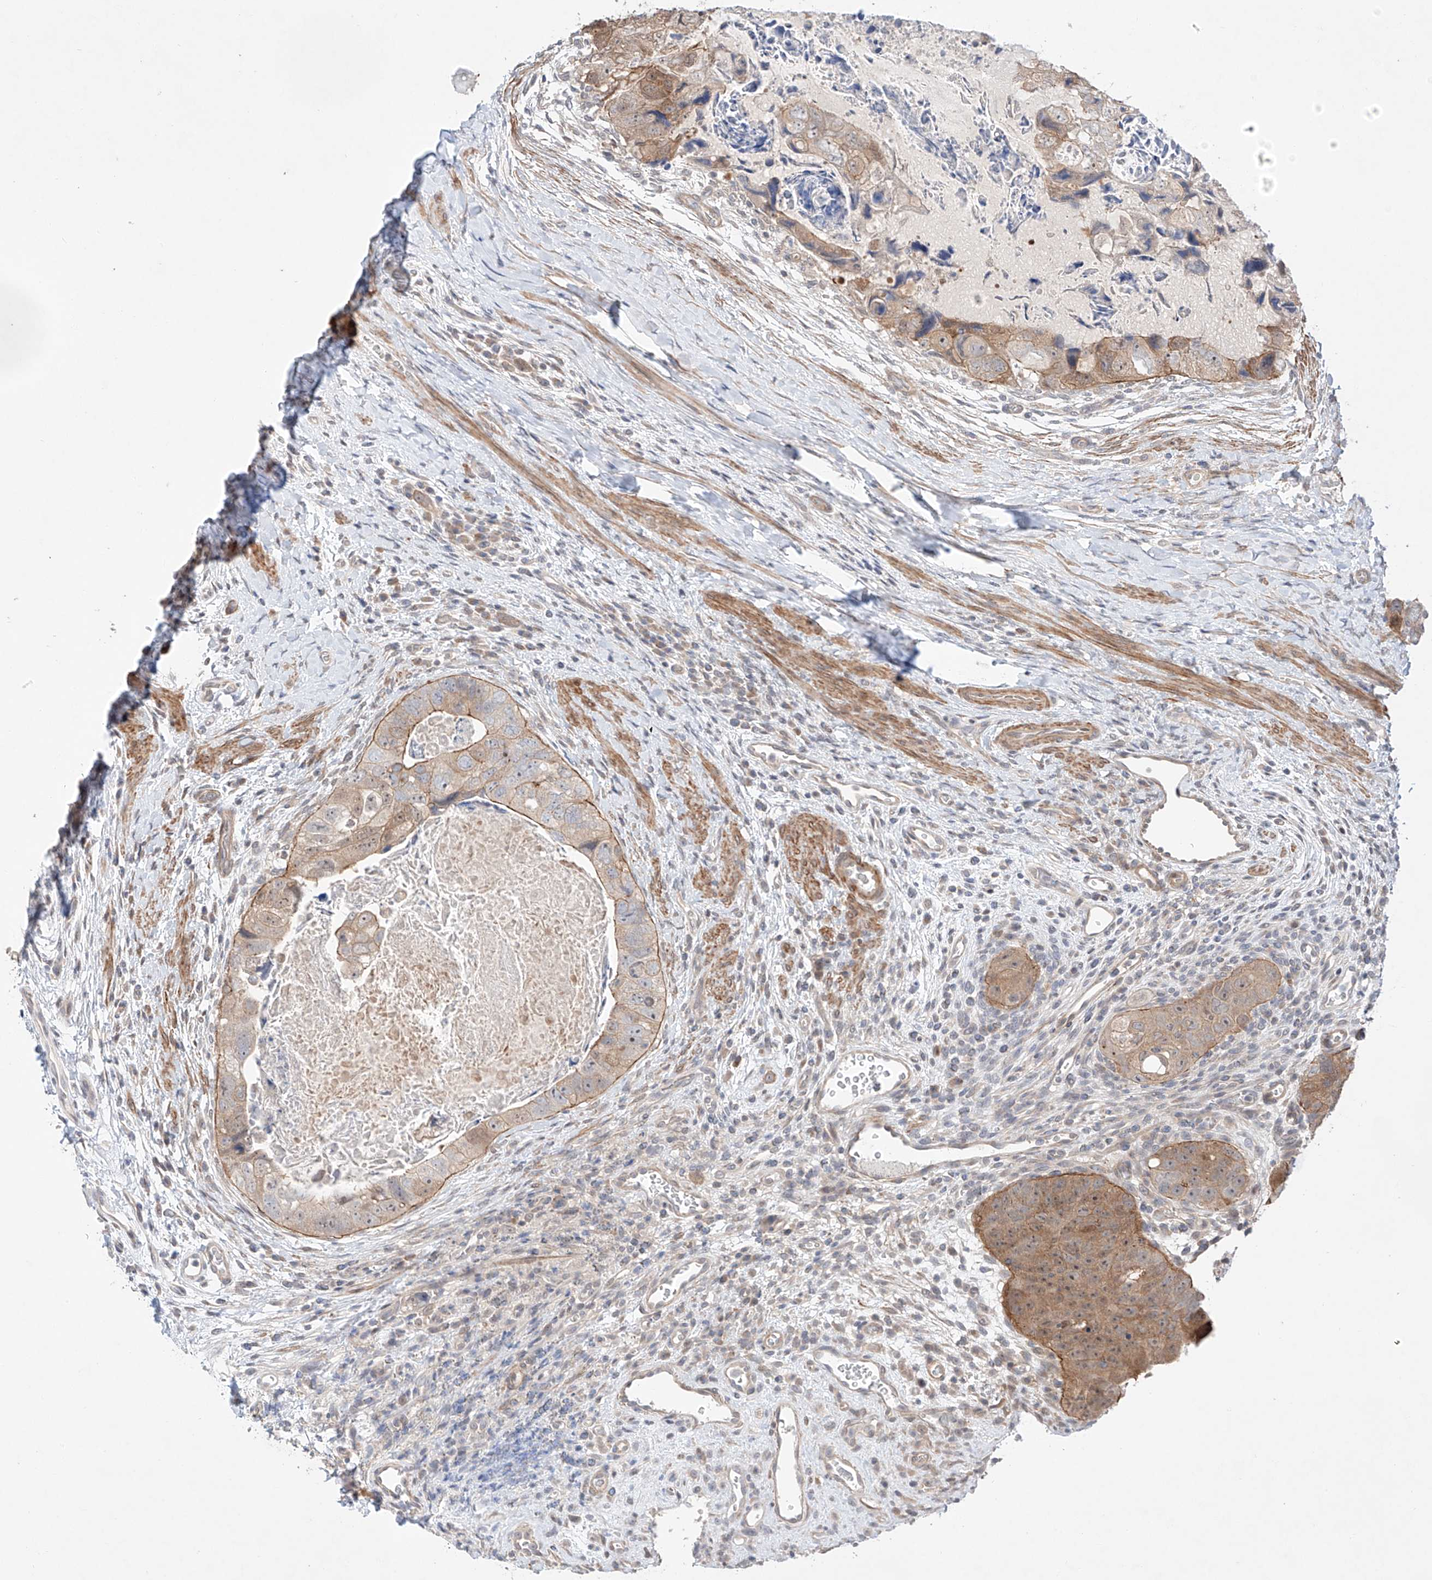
{"staining": {"intensity": "moderate", "quantity": "25%-75%", "location": "cytoplasmic/membranous"}, "tissue": "colorectal cancer", "cell_type": "Tumor cells", "image_type": "cancer", "snomed": [{"axis": "morphology", "description": "Adenocarcinoma, NOS"}, {"axis": "topography", "description": "Rectum"}], "caption": "Protein expression analysis of colorectal cancer (adenocarcinoma) shows moderate cytoplasmic/membranous positivity in approximately 25%-75% of tumor cells.", "gene": "TSR2", "patient": {"sex": "male", "age": 59}}